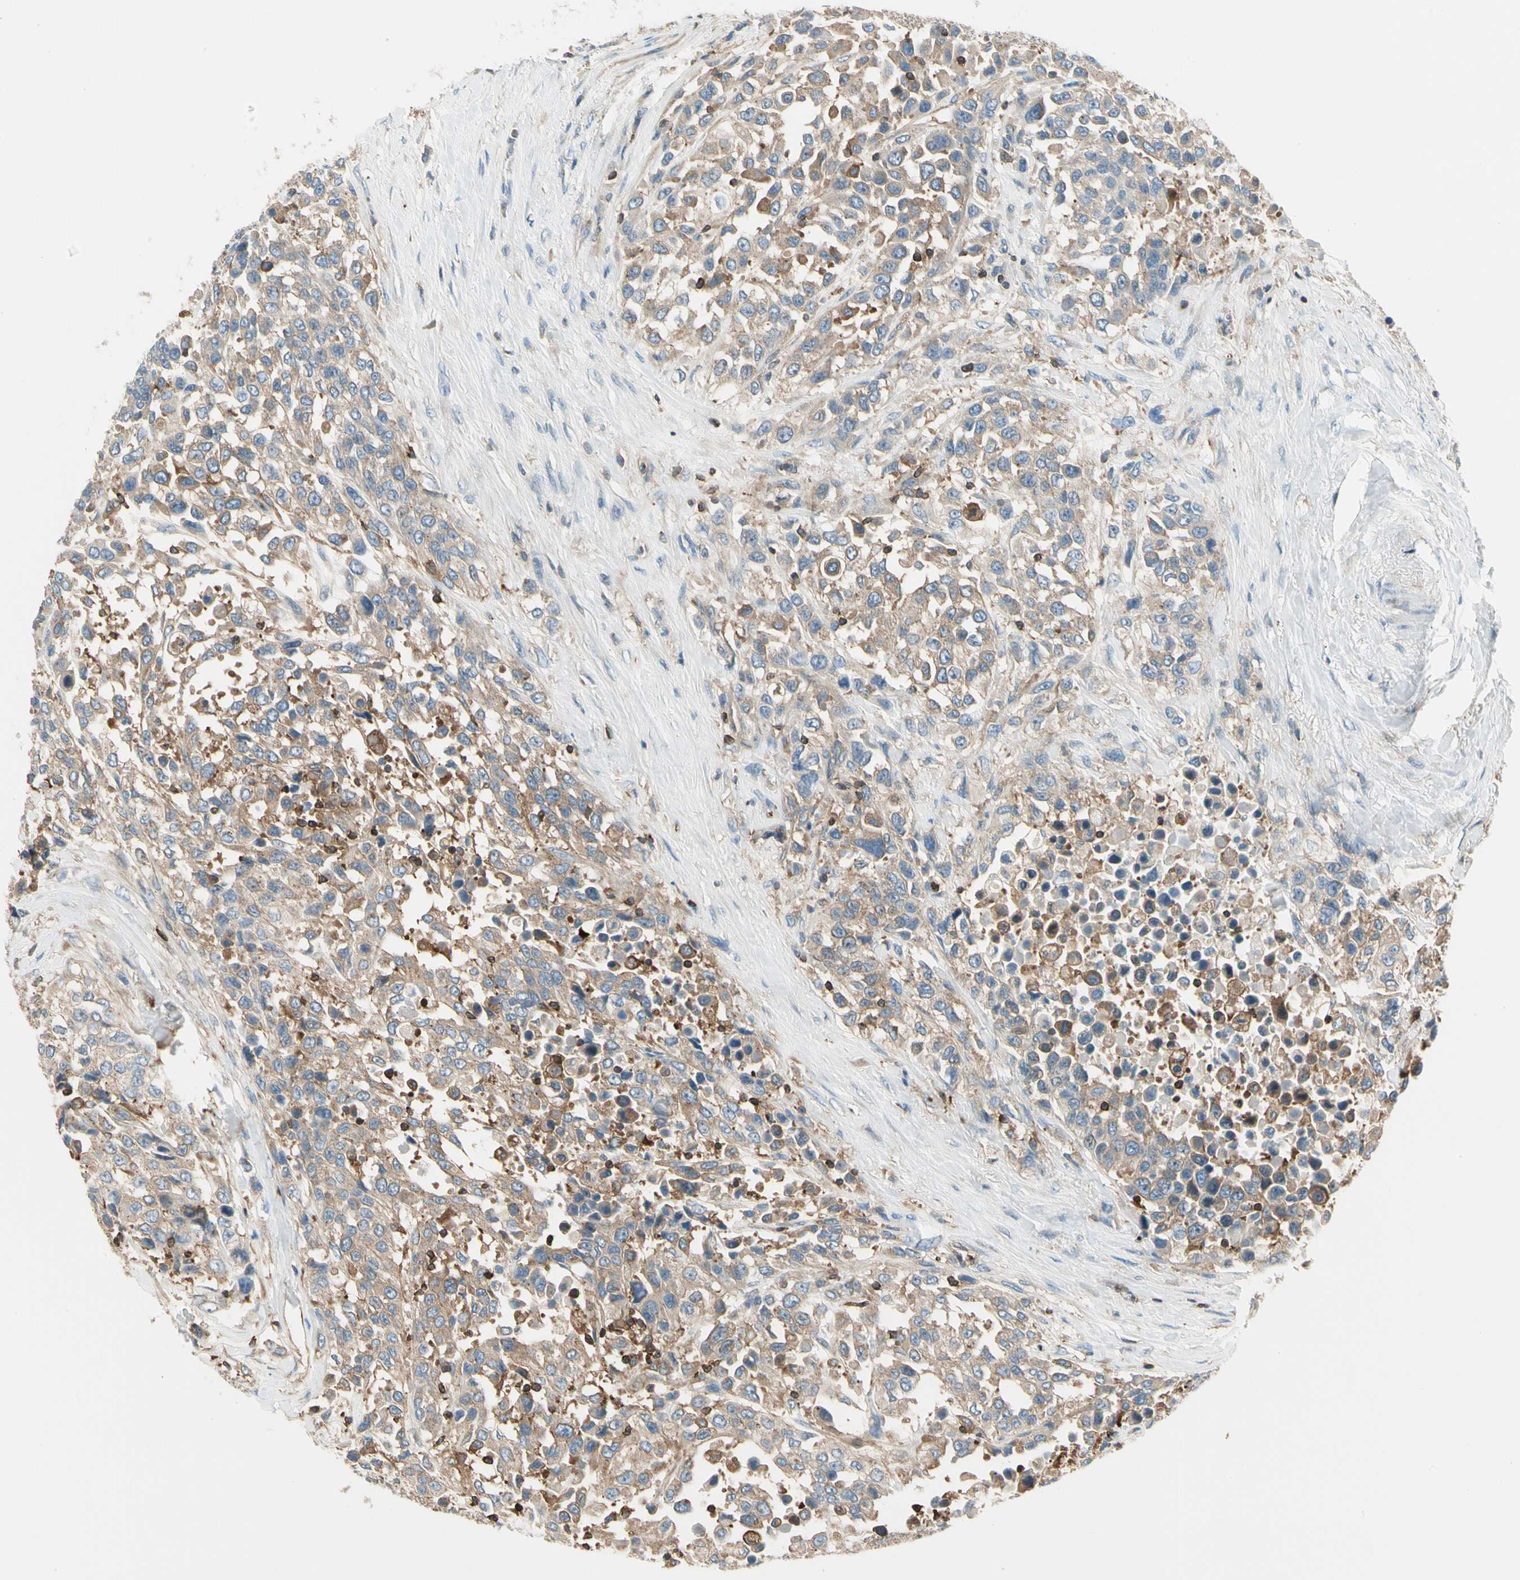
{"staining": {"intensity": "moderate", "quantity": ">75%", "location": "cytoplasmic/membranous"}, "tissue": "urothelial cancer", "cell_type": "Tumor cells", "image_type": "cancer", "snomed": [{"axis": "morphology", "description": "Urothelial carcinoma, High grade"}, {"axis": "topography", "description": "Urinary bladder"}], "caption": "The image displays immunohistochemical staining of urothelial cancer. There is moderate cytoplasmic/membranous expression is identified in approximately >75% of tumor cells.", "gene": "CAPZA2", "patient": {"sex": "female", "age": 80}}